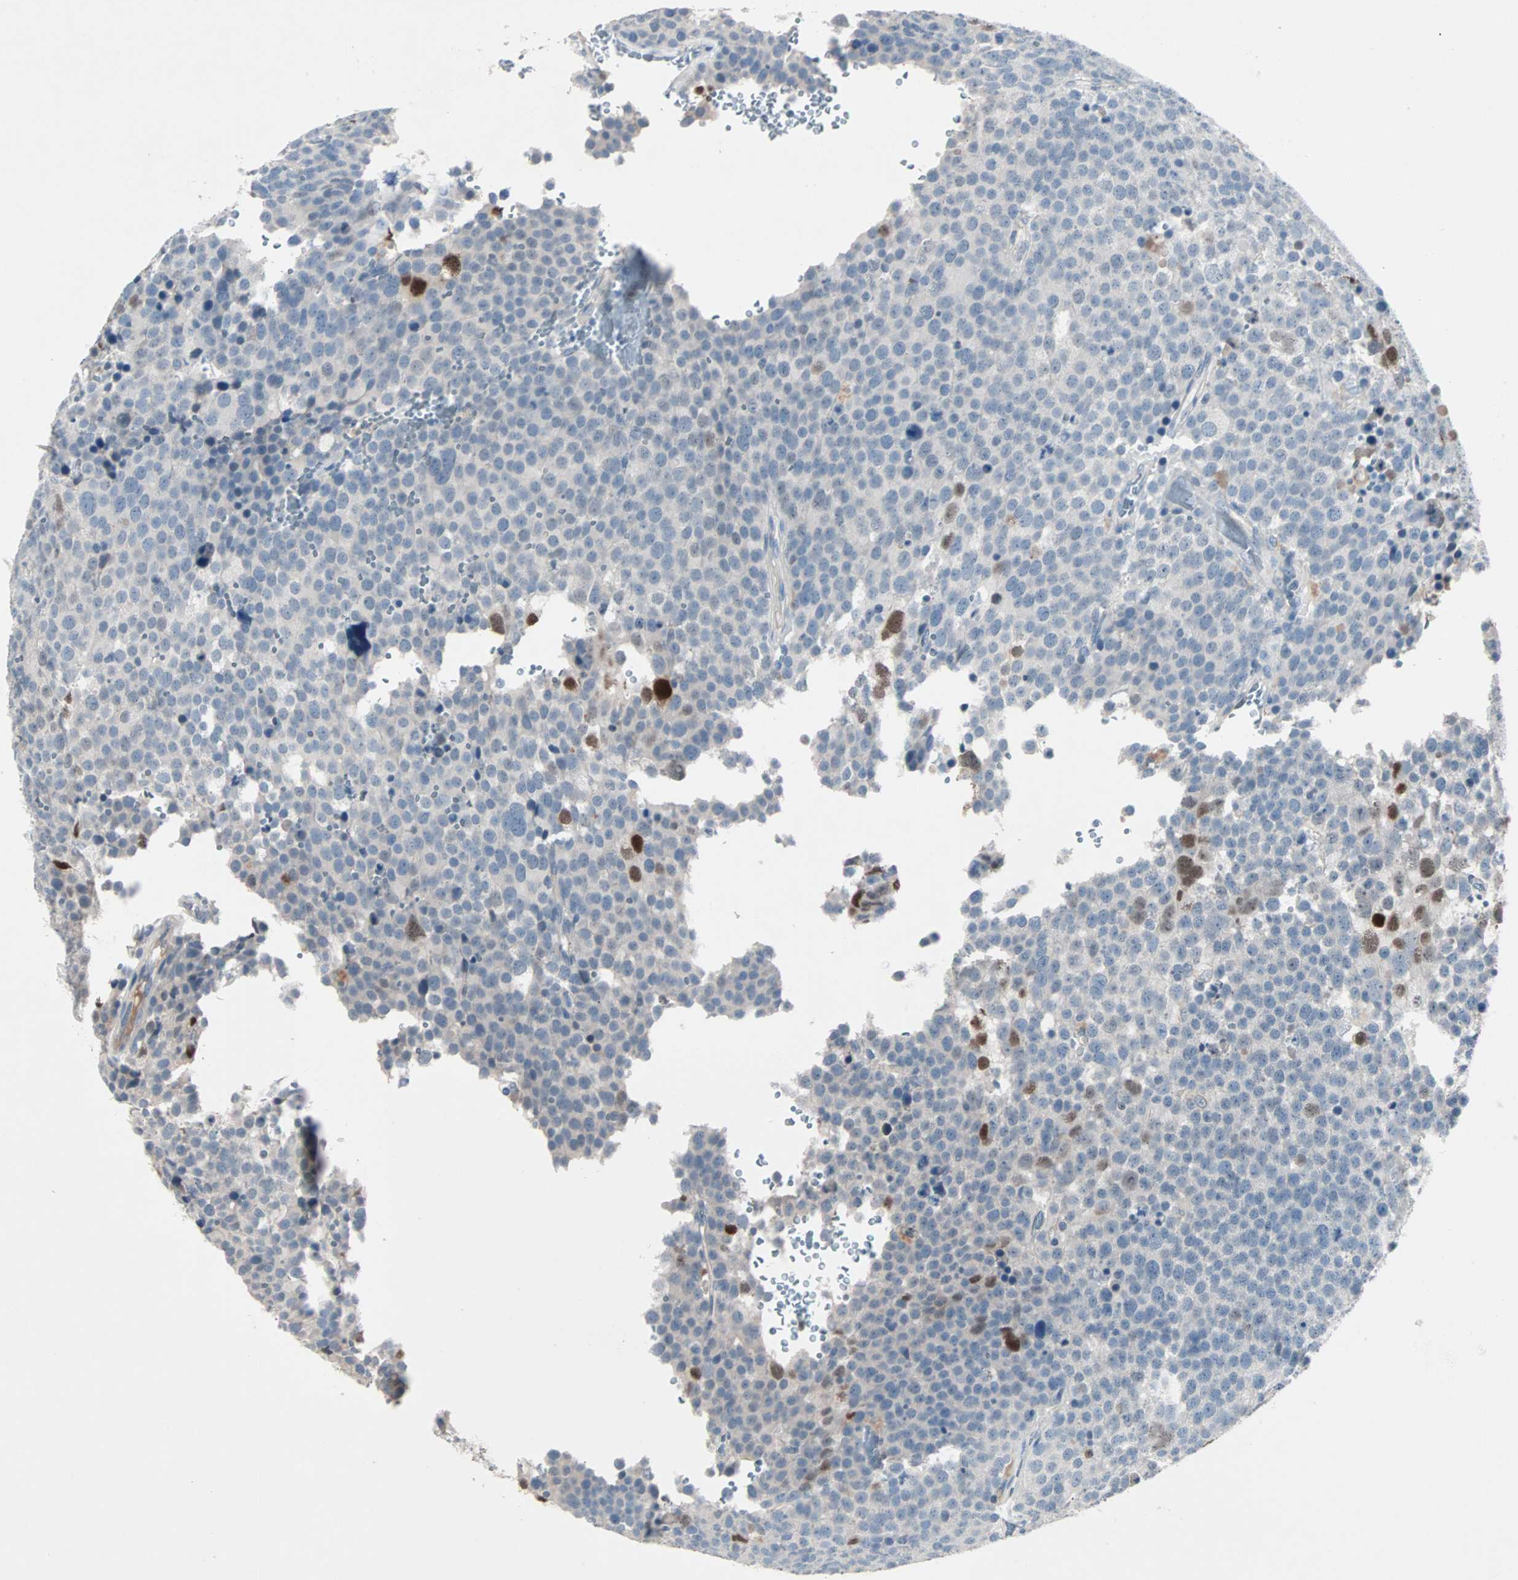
{"staining": {"intensity": "strong", "quantity": "<25%", "location": "nuclear"}, "tissue": "testis cancer", "cell_type": "Tumor cells", "image_type": "cancer", "snomed": [{"axis": "morphology", "description": "Seminoma, NOS"}, {"axis": "topography", "description": "Testis"}], "caption": "IHC image of neoplastic tissue: human seminoma (testis) stained using immunohistochemistry (IHC) shows medium levels of strong protein expression localized specifically in the nuclear of tumor cells, appearing as a nuclear brown color.", "gene": "CCNE2", "patient": {"sex": "male", "age": 71}}